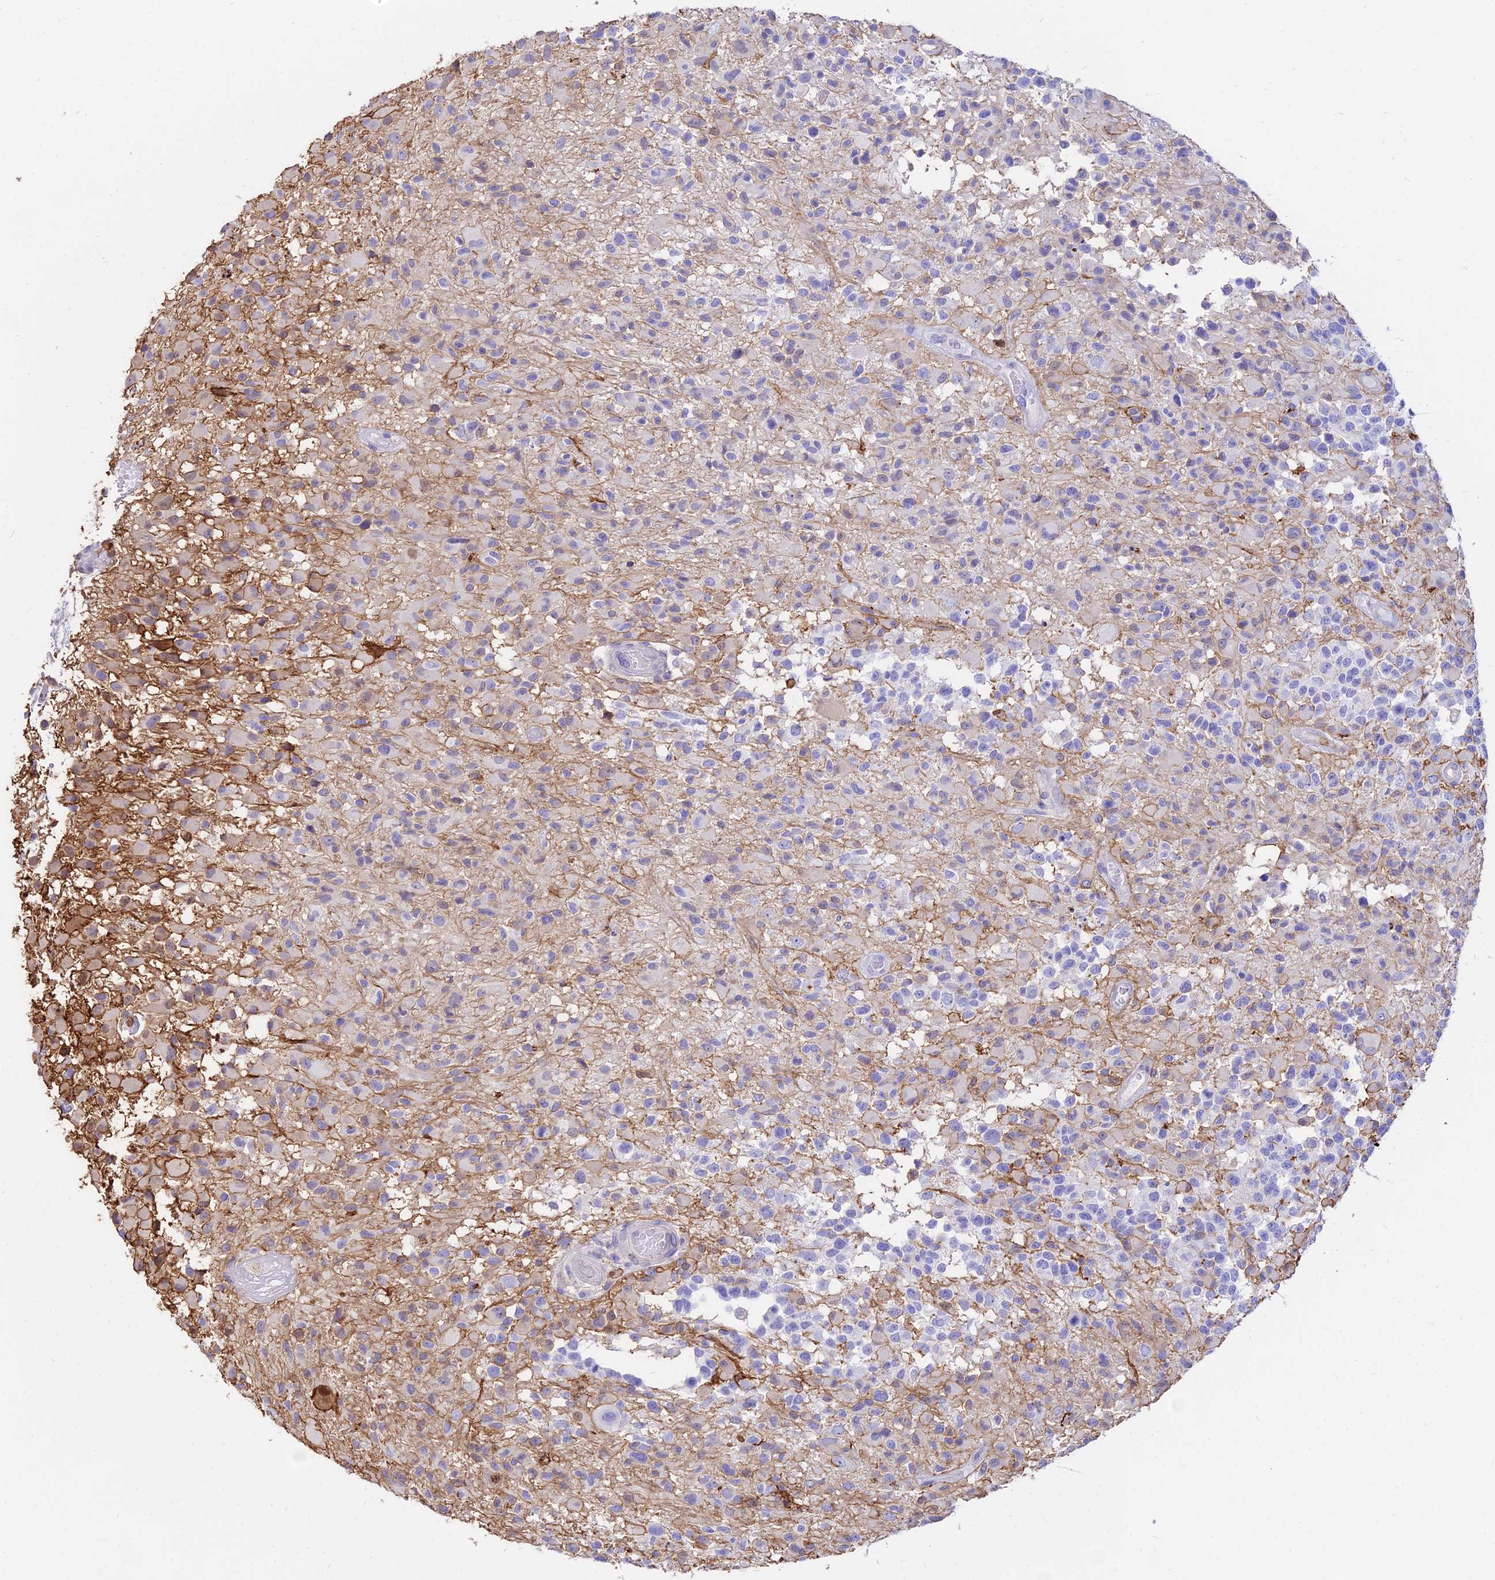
{"staining": {"intensity": "negative", "quantity": "none", "location": "none"}, "tissue": "glioma", "cell_type": "Tumor cells", "image_type": "cancer", "snomed": [{"axis": "morphology", "description": "Glioma, malignant, High grade"}, {"axis": "morphology", "description": "Glioblastoma, NOS"}, {"axis": "topography", "description": "Brain"}], "caption": "Immunohistochemical staining of malignant glioma (high-grade) displays no significant positivity in tumor cells.", "gene": "SREK1IP1", "patient": {"sex": "male", "age": 60}}